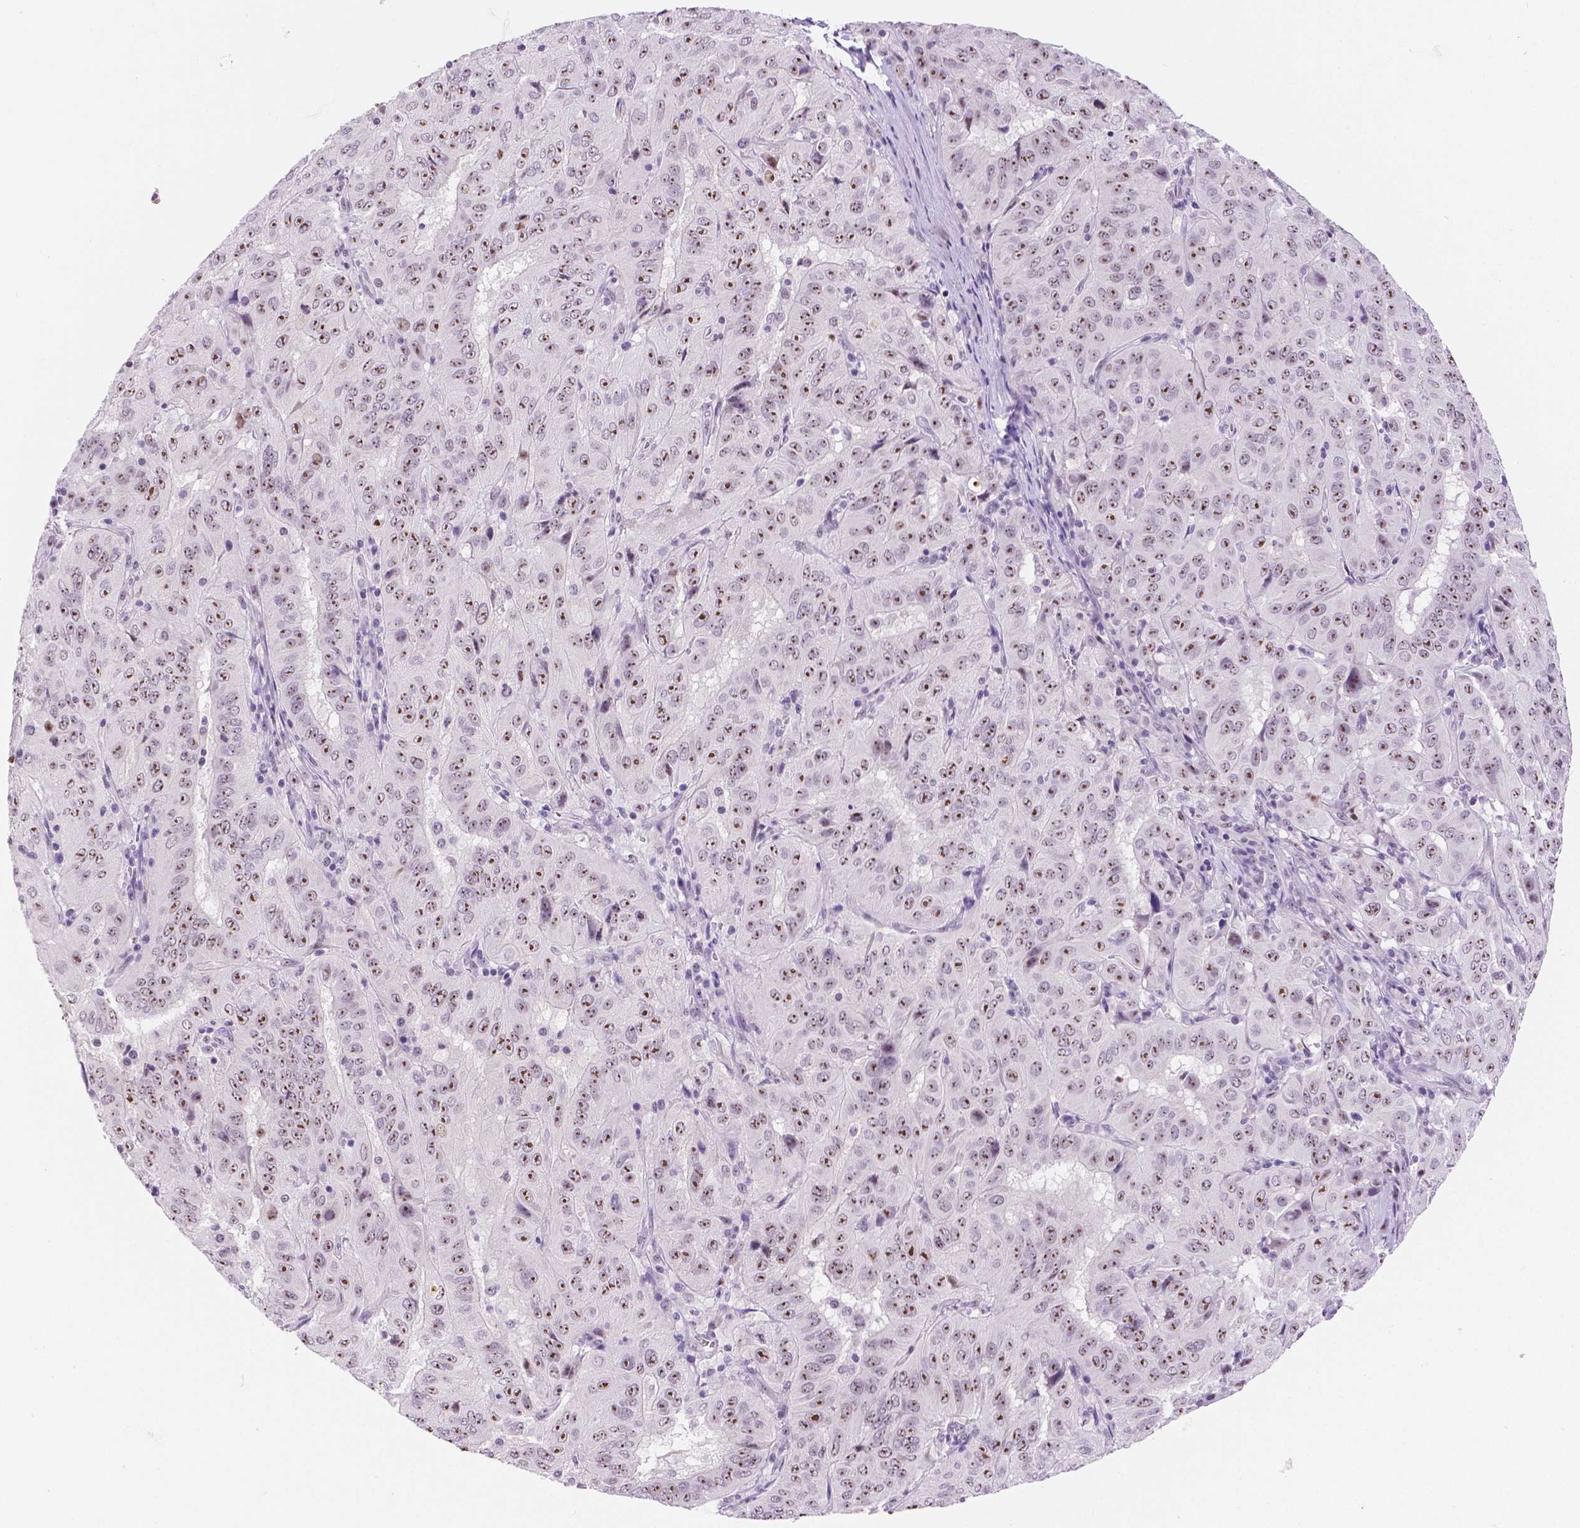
{"staining": {"intensity": "moderate", "quantity": ">75%", "location": "nuclear"}, "tissue": "pancreatic cancer", "cell_type": "Tumor cells", "image_type": "cancer", "snomed": [{"axis": "morphology", "description": "Adenocarcinoma, NOS"}, {"axis": "topography", "description": "Pancreas"}], "caption": "Immunohistochemical staining of pancreatic cancer (adenocarcinoma) displays moderate nuclear protein positivity in about >75% of tumor cells.", "gene": "NHP2", "patient": {"sex": "male", "age": 63}}